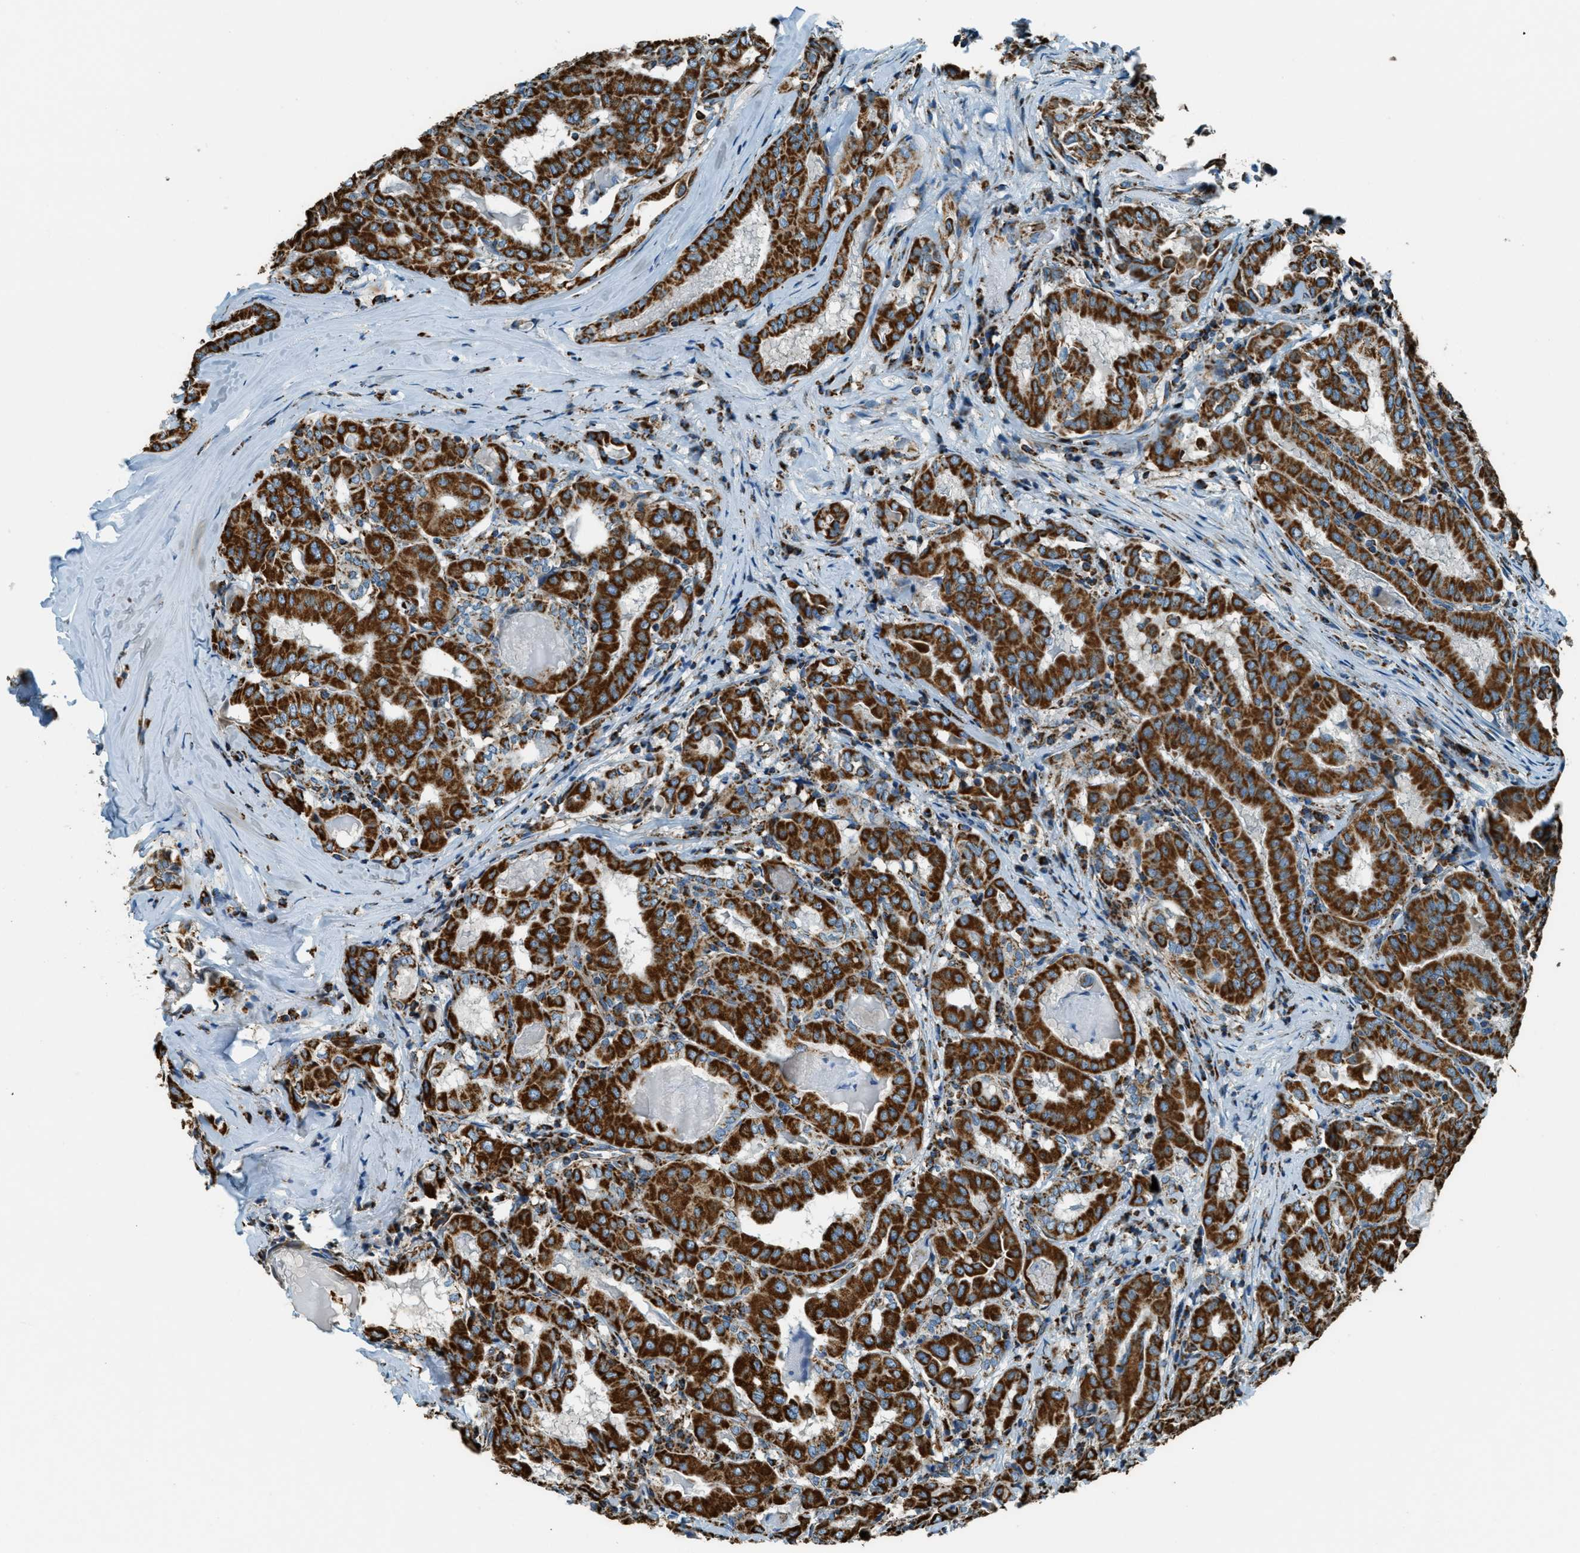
{"staining": {"intensity": "strong", "quantity": ">75%", "location": "cytoplasmic/membranous"}, "tissue": "thyroid cancer", "cell_type": "Tumor cells", "image_type": "cancer", "snomed": [{"axis": "morphology", "description": "Papillary adenocarcinoma, NOS"}, {"axis": "topography", "description": "Thyroid gland"}], "caption": "Tumor cells exhibit strong cytoplasmic/membranous staining in about >75% of cells in papillary adenocarcinoma (thyroid).", "gene": "CHST15", "patient": {"sex": "female", "age": 42}}